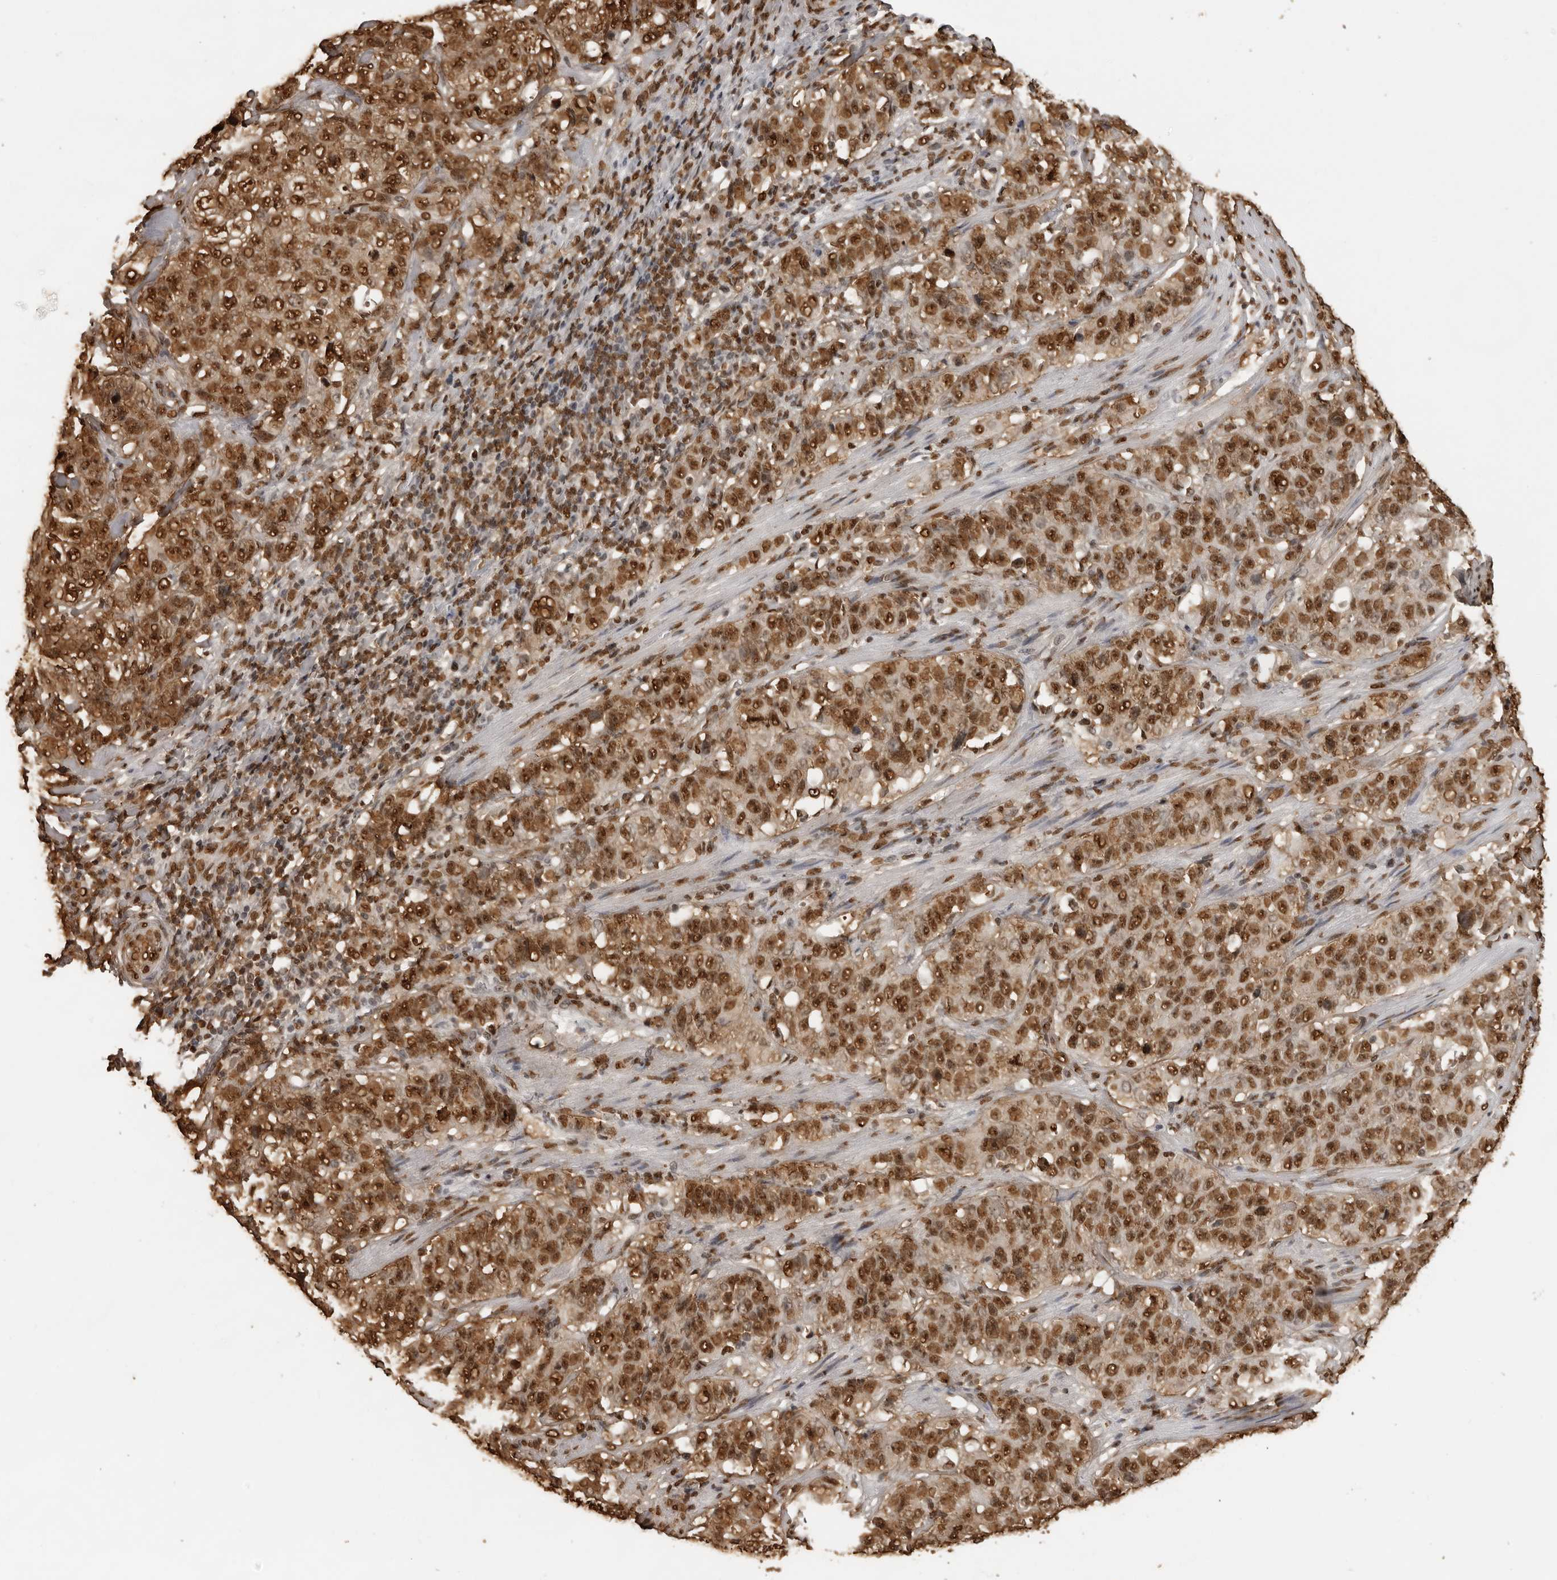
{"staining": {"intensity": "strong", "quantity": ">75%", "location": "nuclear"}, "tissue": "stomach cancer", "cell_type": "Tumor cells", "image_type": "cancer", "snomed": [{"axis": "morphology", "description": "Adenocarcinoma, NOS"}, {"axis": "topography", "description": "Stomach"}], "caption": "Approximately >75% of tumor cells in human adenocarcinoma (stomach) reveal strong nuclear protein positivity as visualized by brown immunohistochemical staining.", "gene": "ZFP91", "patient": {"sex": "male", "age": 48}}